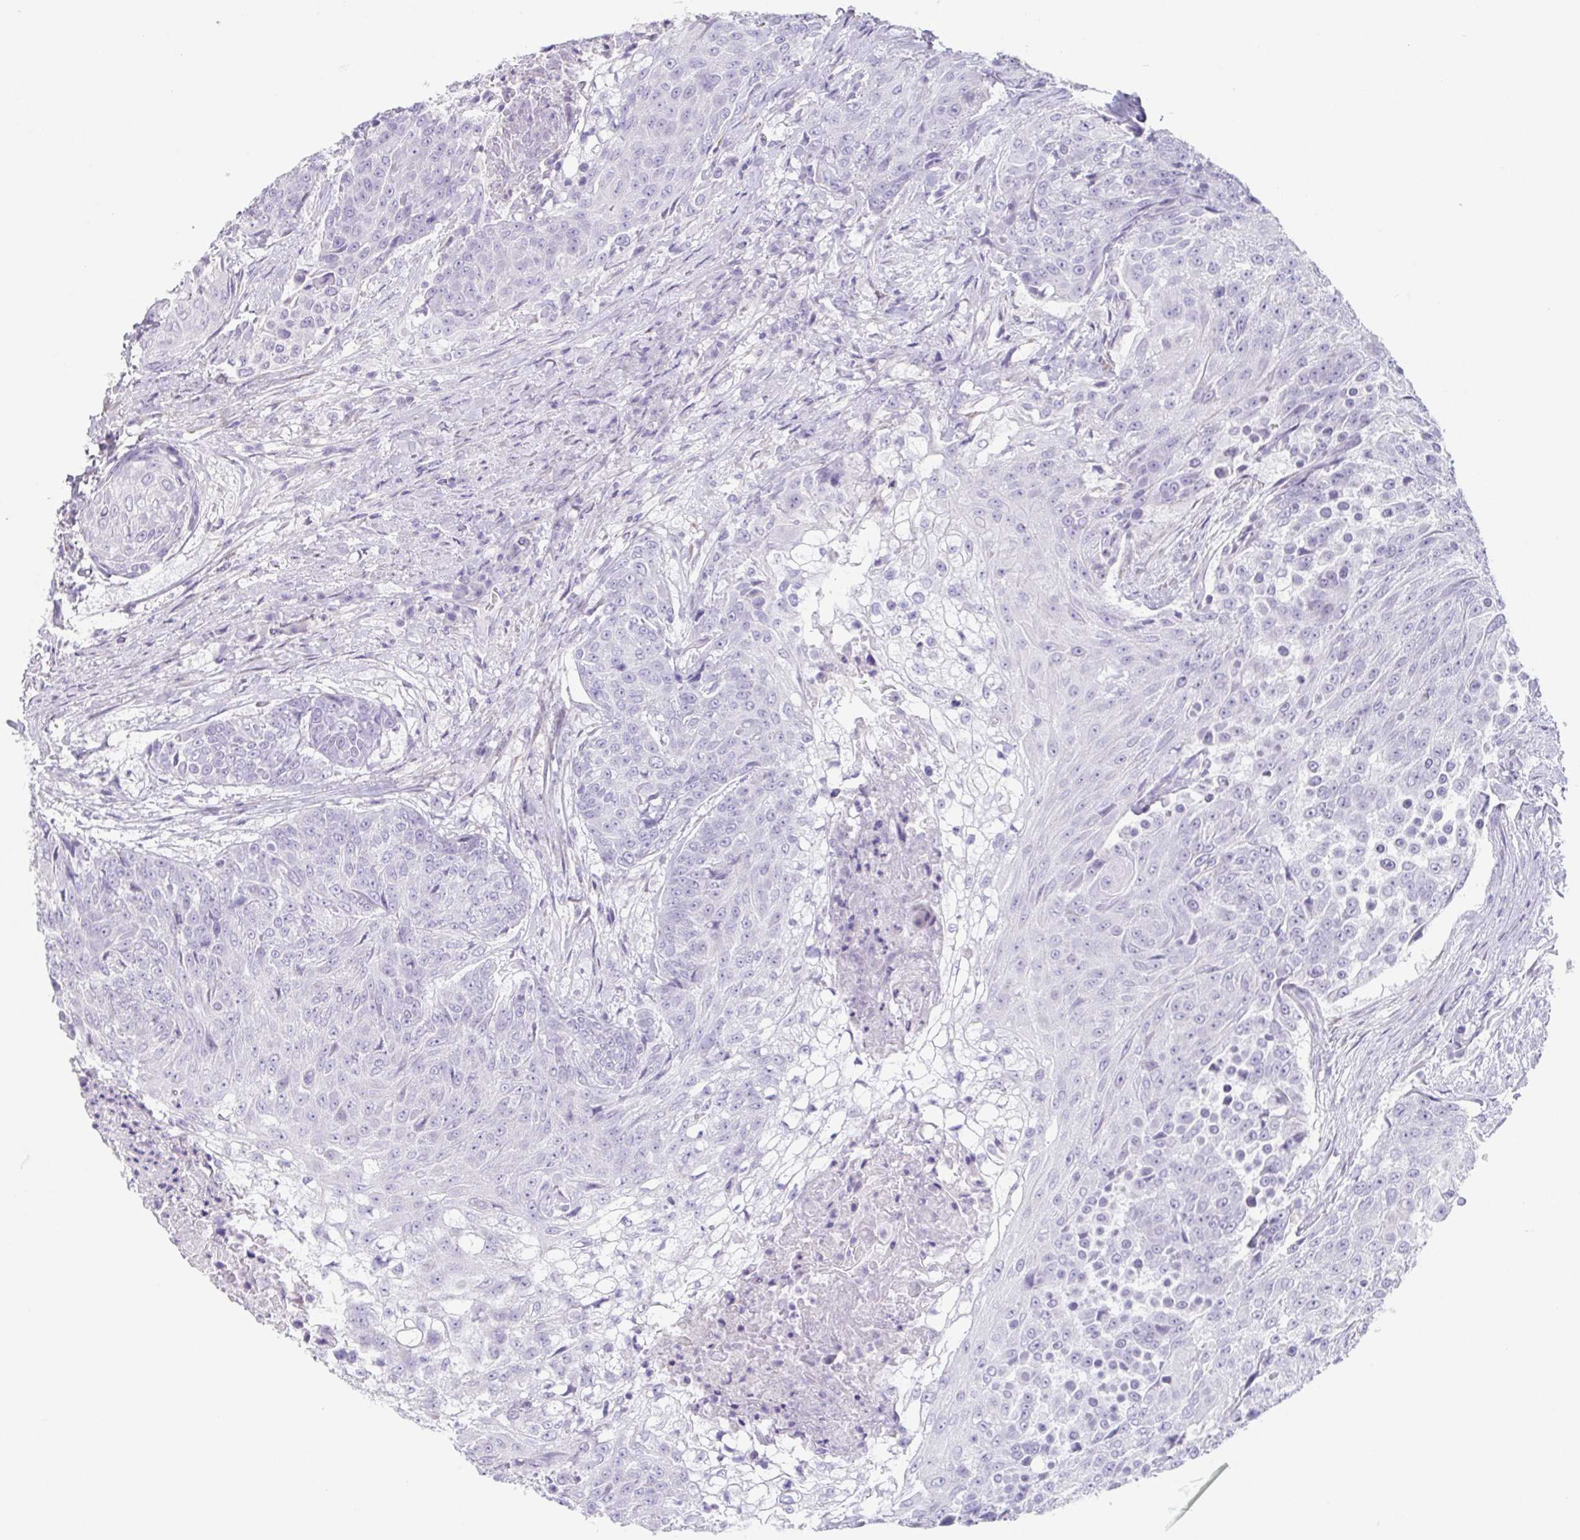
{"staining": {"intensity": "negative", "quantity": "none", "location": "none"}, "tissue": "urothelial cancer", "cell_type": "Tumor cells", "image_type": "cancer", "snomed": [{"axis": "morphology", "description": "Urothelial carcinoma, High grade"}, {"axis": "topography", "description": "Urinary bladder"}], "caption": "Urothelial cancer was stained to show a protein in brown. There is no significant expression in tumor cells. Brightfield microscopy of IHC stained with DAB (brown) and hematoxylin (blue), captured at high magnification.", "gene": "HDGFL1", "patient": {"sex": "female", "age": 63}}